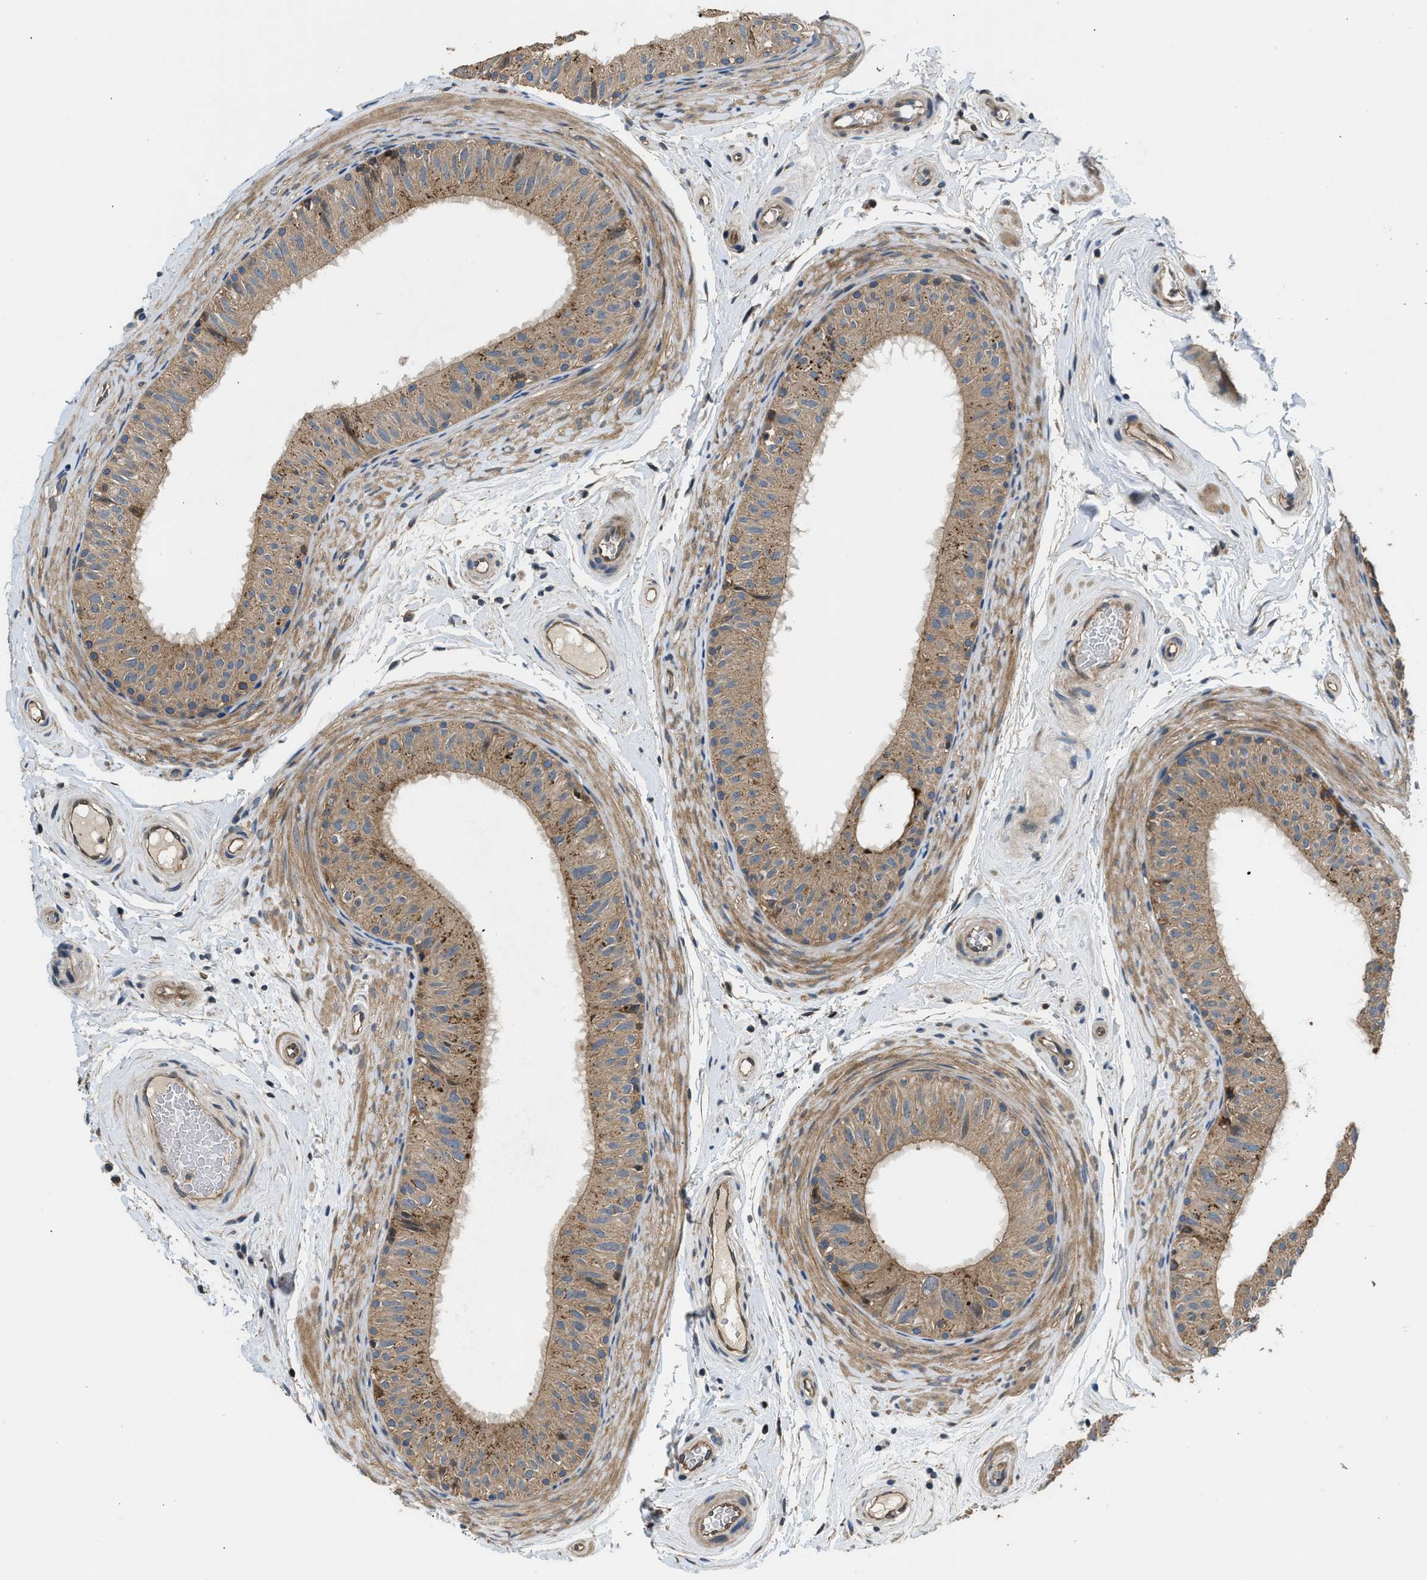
{"staining": {"intensity": "moderate", "quantity": ">75%", "location": "cytoplasmic/membranous"}, "tissue": "epididymis", "cell_type": "Glandular cells", "image_type": "normal", "snomed": [{"axis": "morphology", "description": "Normal tissue, NOS"}, {"axis": "topography", "description": "Epididymis"}], "caption": "Protein staining of benign epididymis reveals moderate cytoplasmic/membranous positivity in about >75% of glandular cells. Nuclei are stained in blue.", "gene": "IL3RA", "patient": {"sex": "male", "age": 34}}